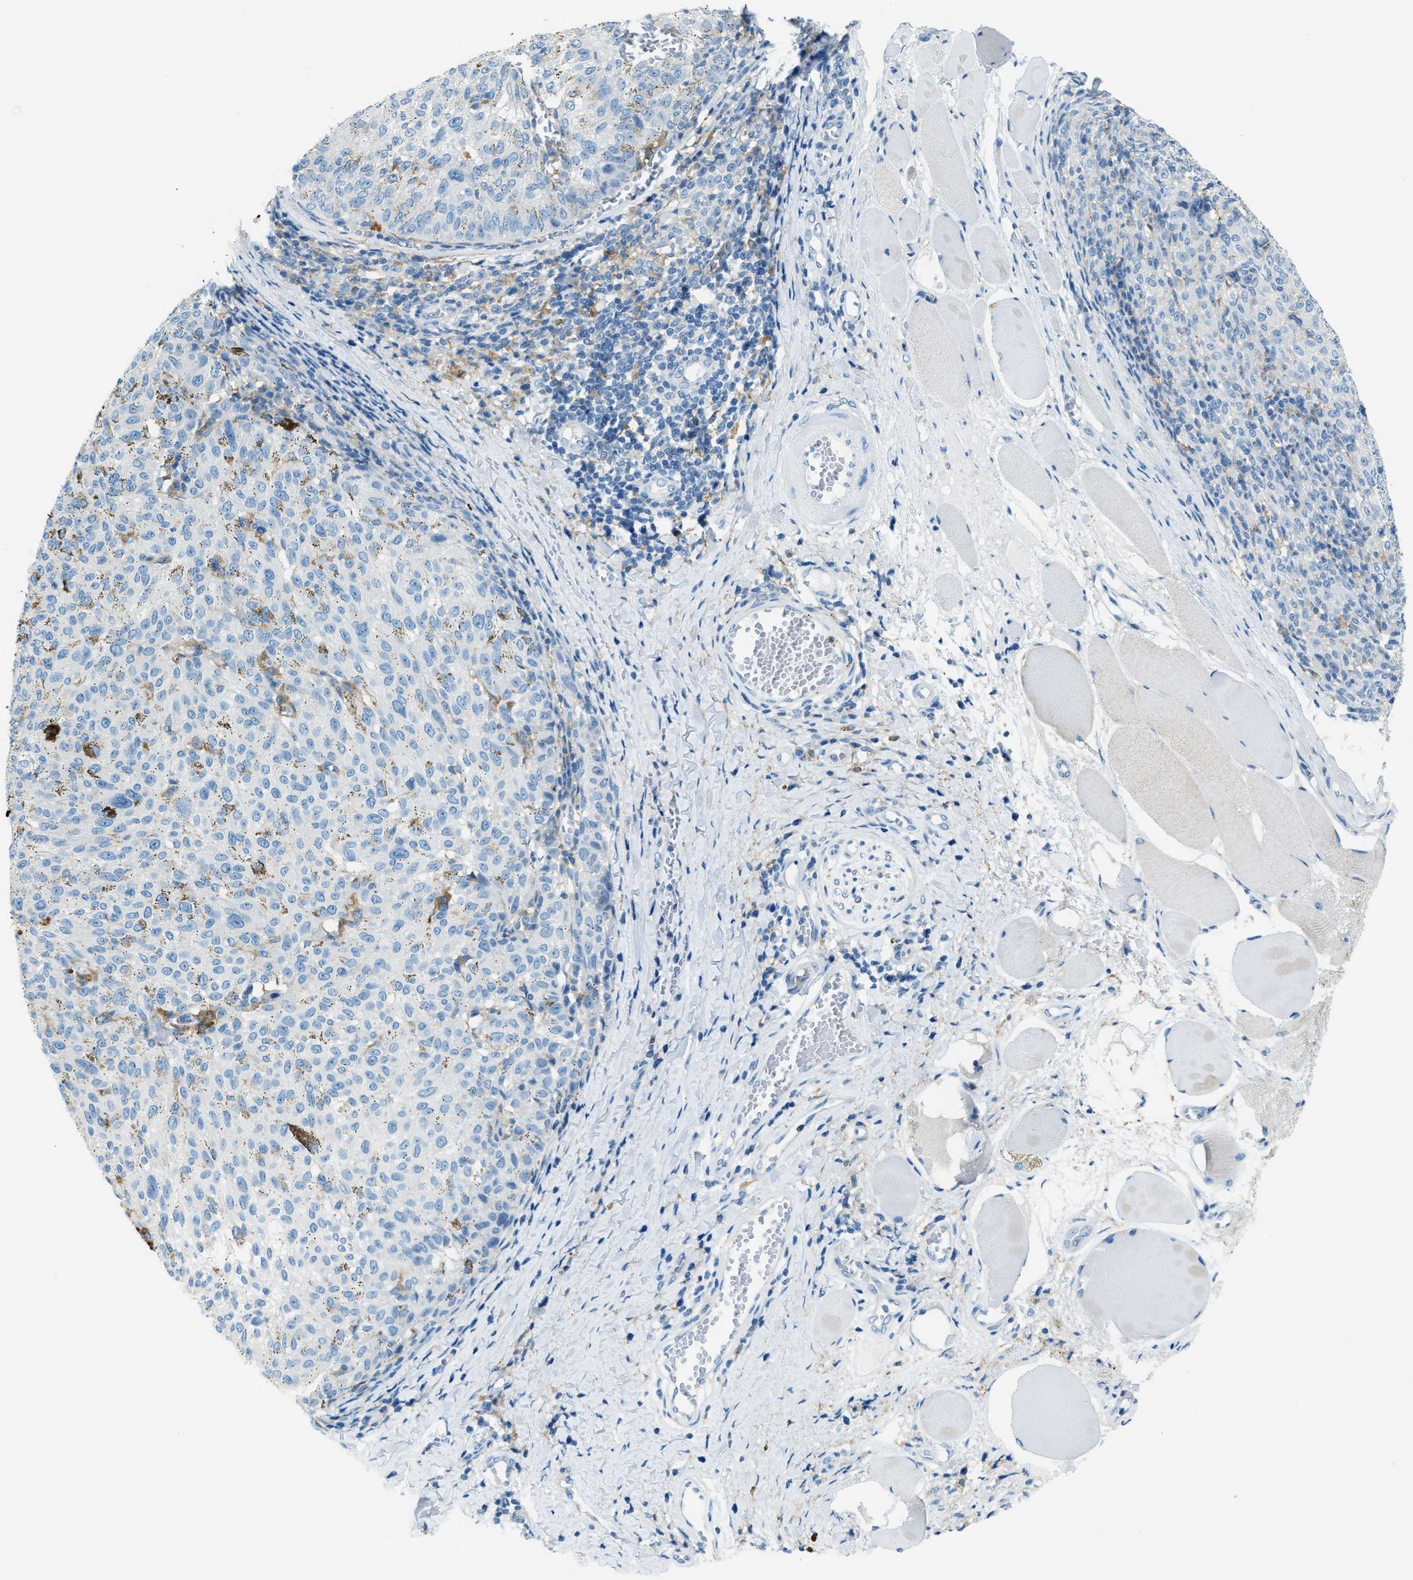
{"staining": {"intensity": "weak", "quantity": "25%-75%", "location": "cytoplasmic/membranous"}, "tissue": "melanoma", "cell_type": "Tumor cells", "image_type": "cancer", "snomed": [{"axis": "morphology", "description": "Malignant melanoma, NOS"}, {"axis": "topography", "description": "Skin"}], "caption": "Immunohistochemistry photomicrograph of human malignant melanoma stained for a protein (brown), which exhibits low levels of weak cytoplasmic/membranous expression in approximately 25%-75% of tumor cells.", "gene": "MATCAP2", "patient": {"sex": "female", "age": 72}}